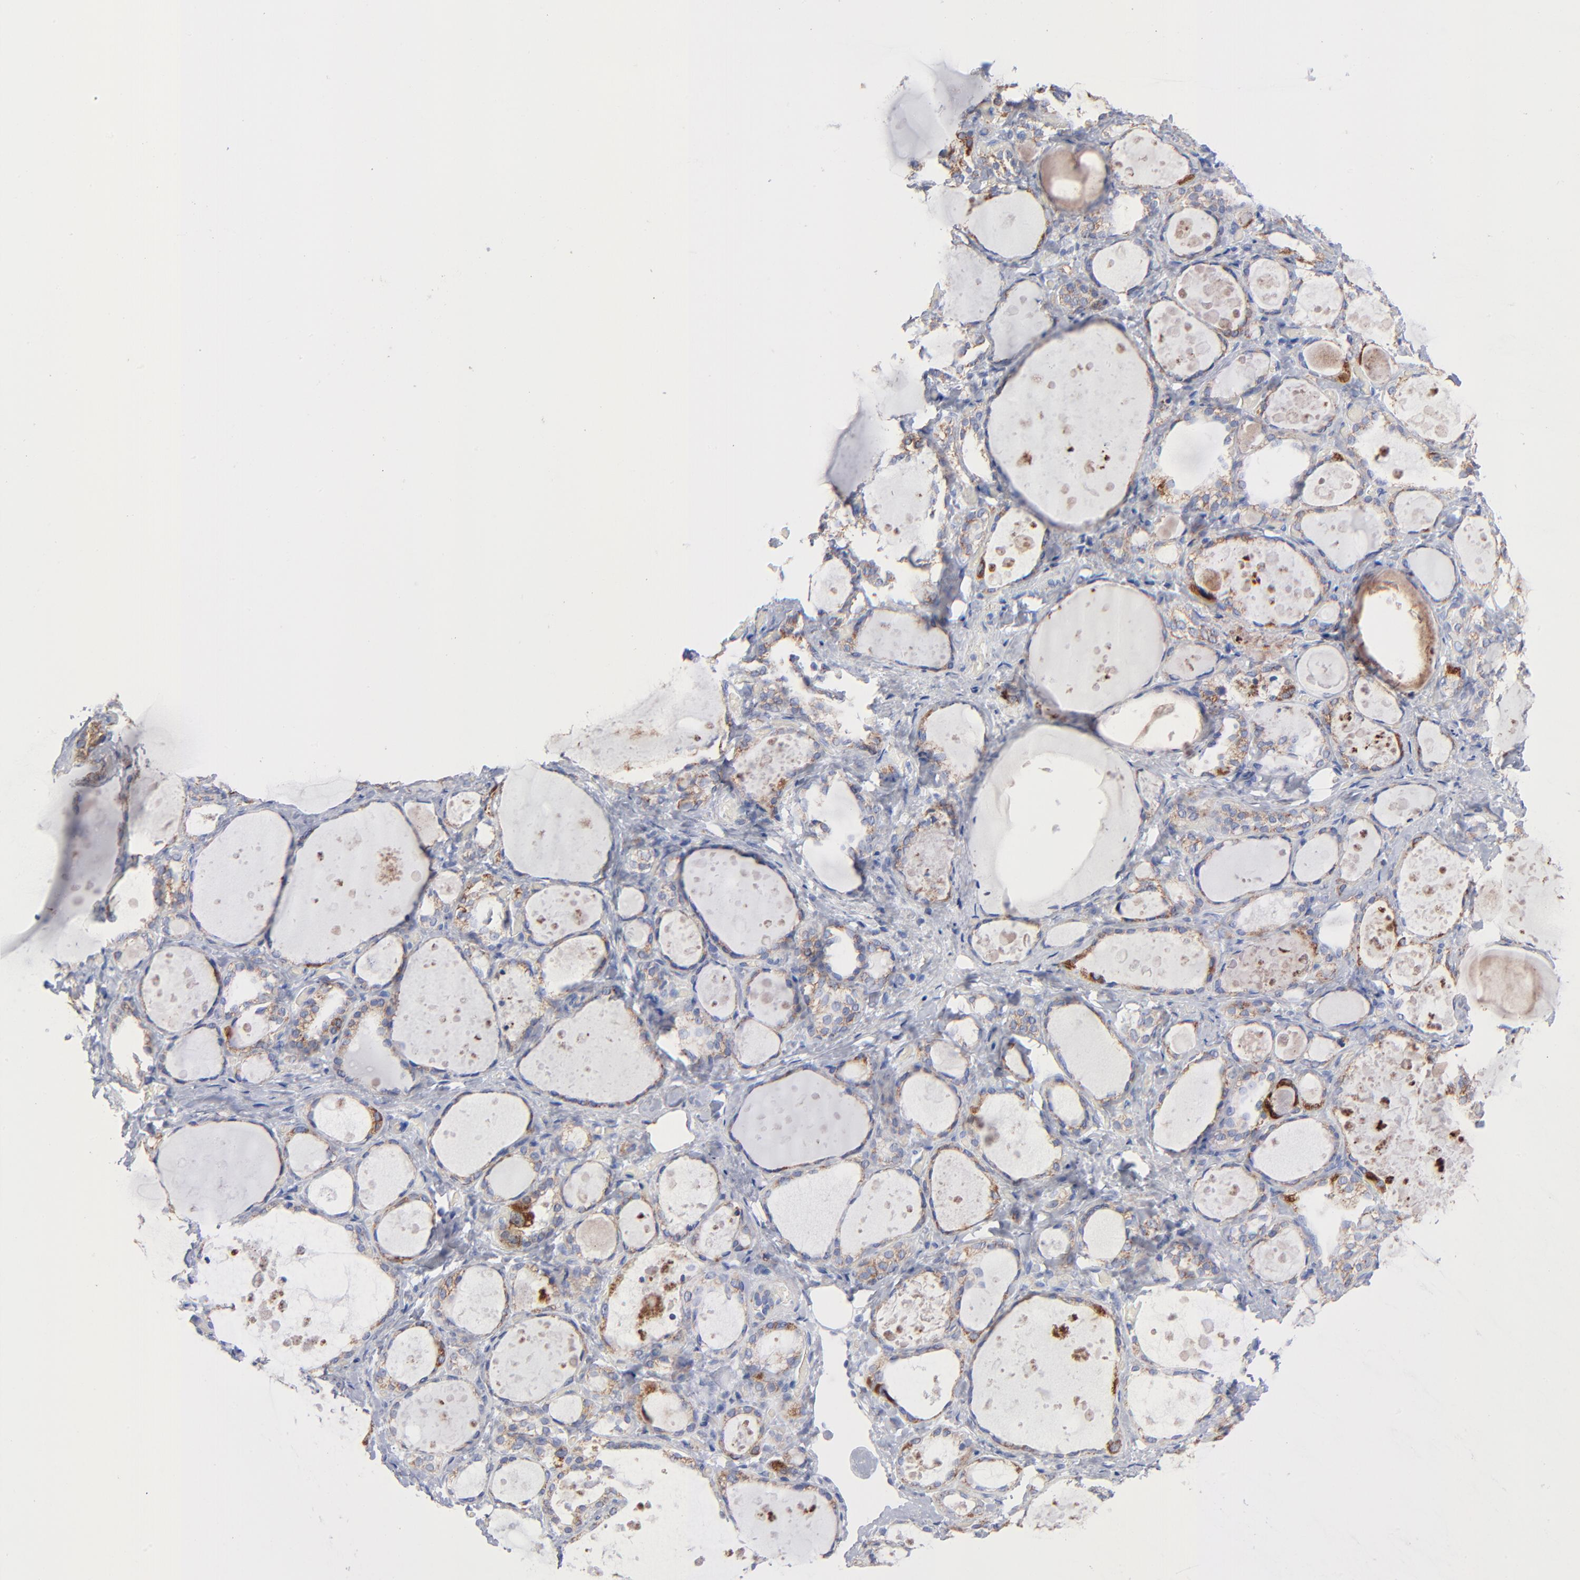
{"staining": {"intensity": "weak", "quantity": ">75%", "location": "cytoplasmic/membranous"}, "tissue": "thyroid gland", "cell_type": "Glandular cells", "image_type": "normal", "snomed": [{"axis": "morphology", "description": "Normal tissue, NOS"}, {"axis": "topography", "description": "Thyroid gland"}], "caption": "This photomicrograph displays benign thyroid gland stained with IHC to label a protein in brown. The cytoplasmic/membranous of glandular cells show weak positivity for the protein. Nuclei are counter-stained blue.", "gene": "CHCHD10", "patient": {"sex": "female", "age": 75}}